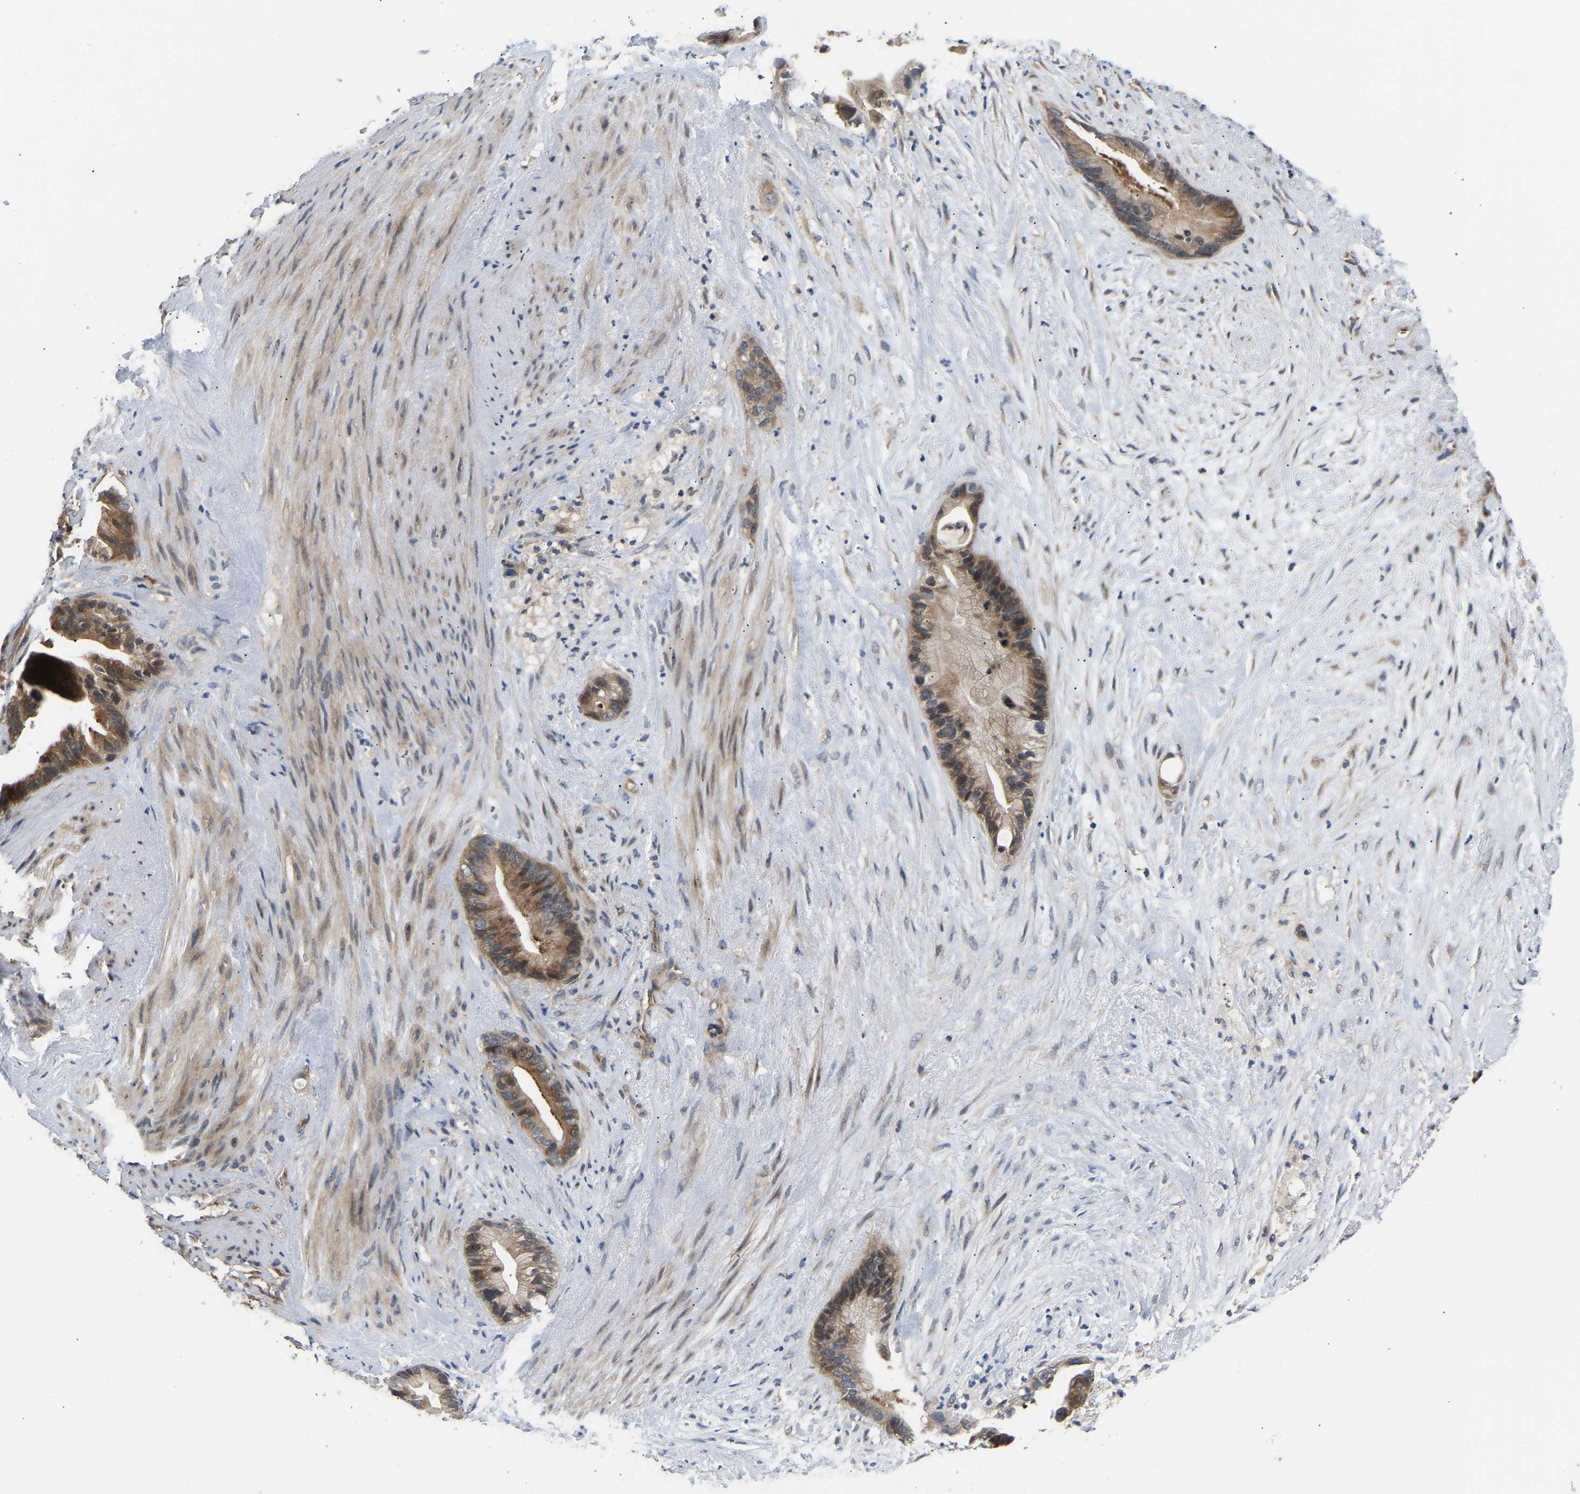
{"staining": {"intensity": "moderate", "quantity": ">75%", "location": "cytoplasmic/membranous"}, "tissue": "liver cancer", "cell_type": "Tumor cells", "image_type": "cancer", "snomed": [{"axis": "morphology", "description": "Cholangiocarcinoma"}, {"axis": "topography", "description": "Liver"}], "caption": "Human liver cancer (cholangiocarcinoma) stained for a protein (brown) shows moderate cytoplasmic/membranous positive positivity in about >75% of tumor cells.", "gene": "LAPTM4B", "patient": {"sex": "female", "age": 55}}